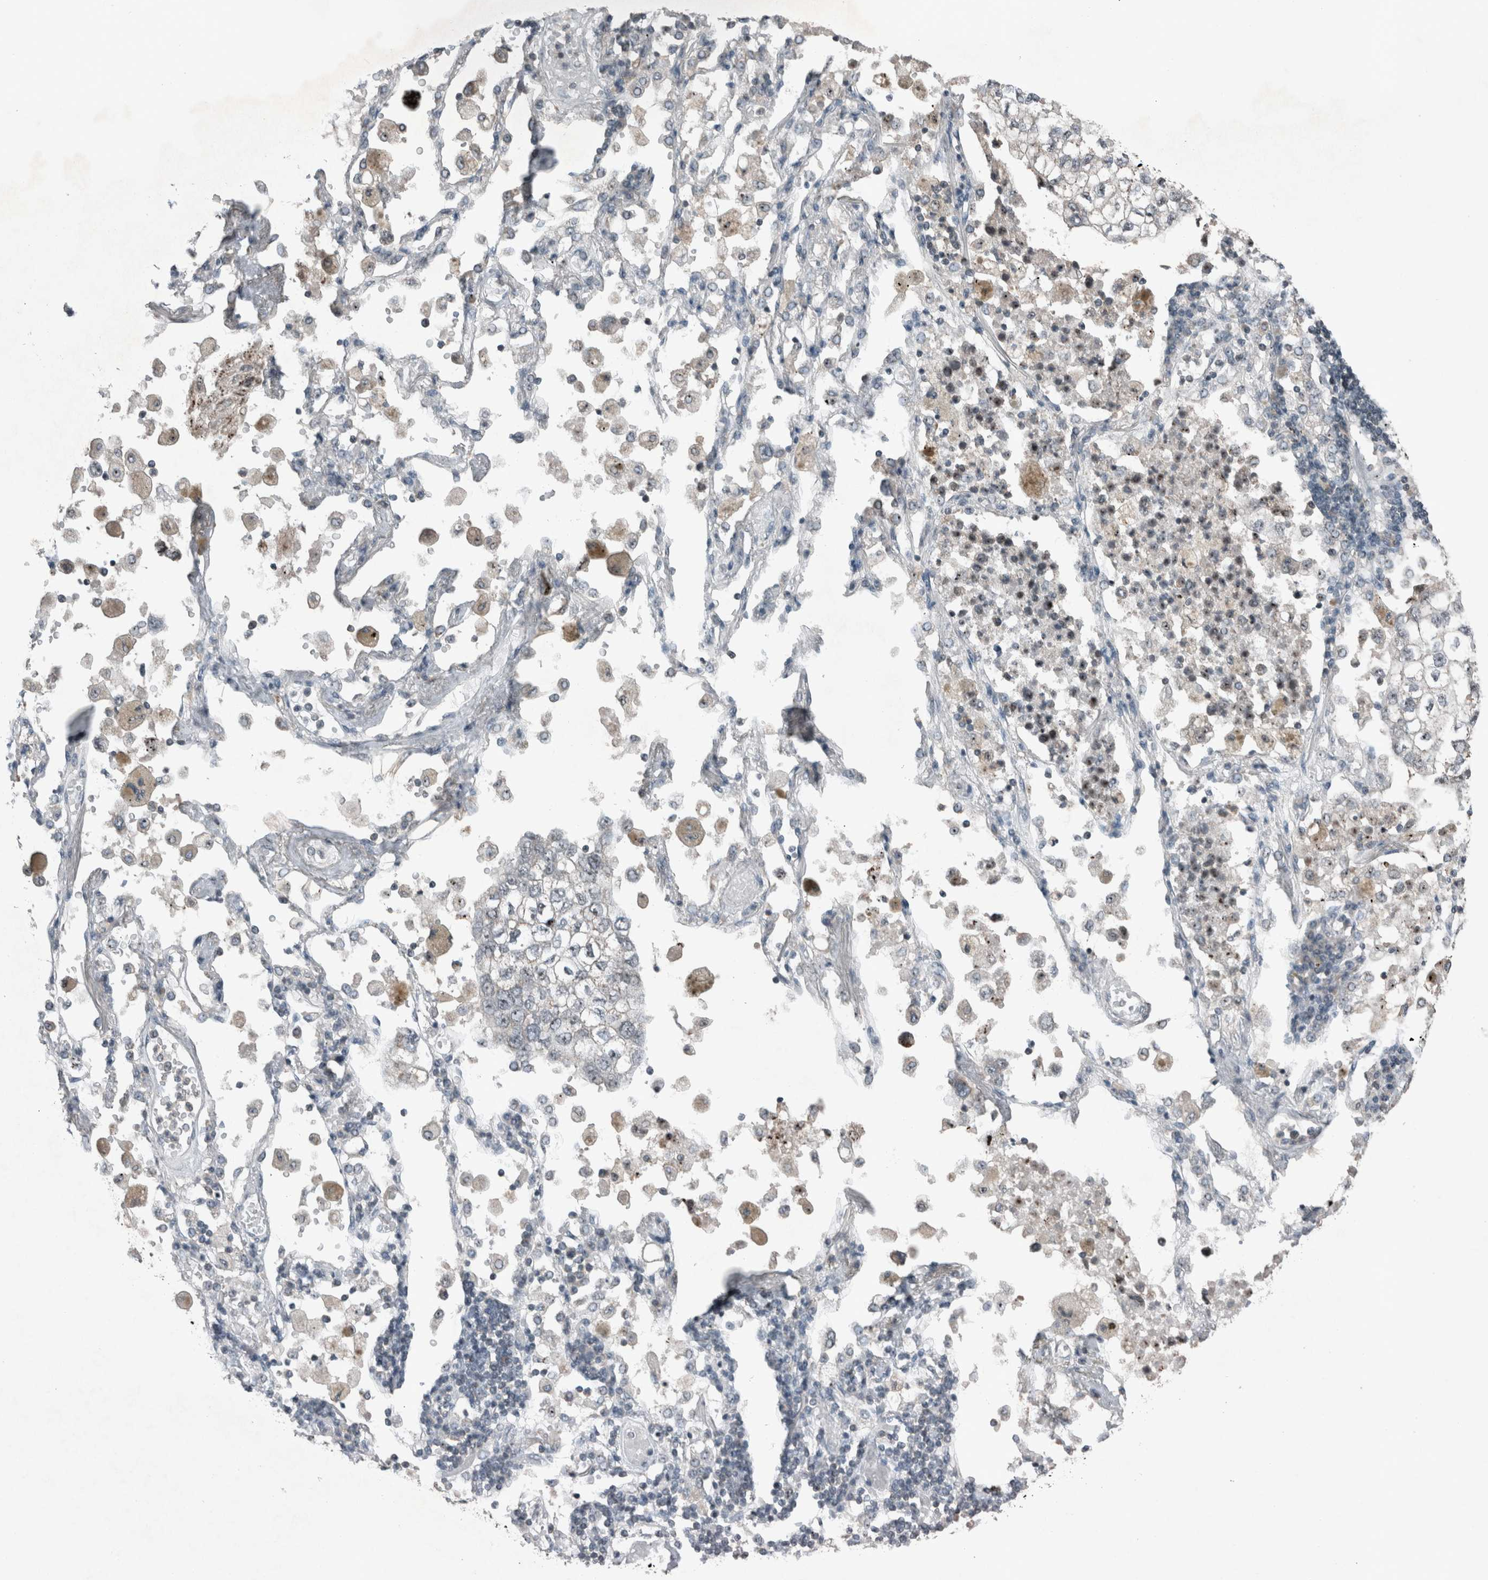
{"staining": {"intensity": "negative", "quantity": "none", "location": "none"}, "tissue": "lung cancer", "cell_type": "Tumor cells", "image_type": "cancer", "snomed": [{"axis": "morphology", "description": "Adenocarcinoma, NOS"}, {"axis": "topography", "description": "Lung"}], "caption": "Immunohistochemical staining of human lung adenocarcinoma reveals no significant positivity in tumor cells. (Immunohistochemistry (ihc), brightfield microscopy, high magnification).", "gene": "RPF1", "patient": {"sex": "male", "age": 63}}